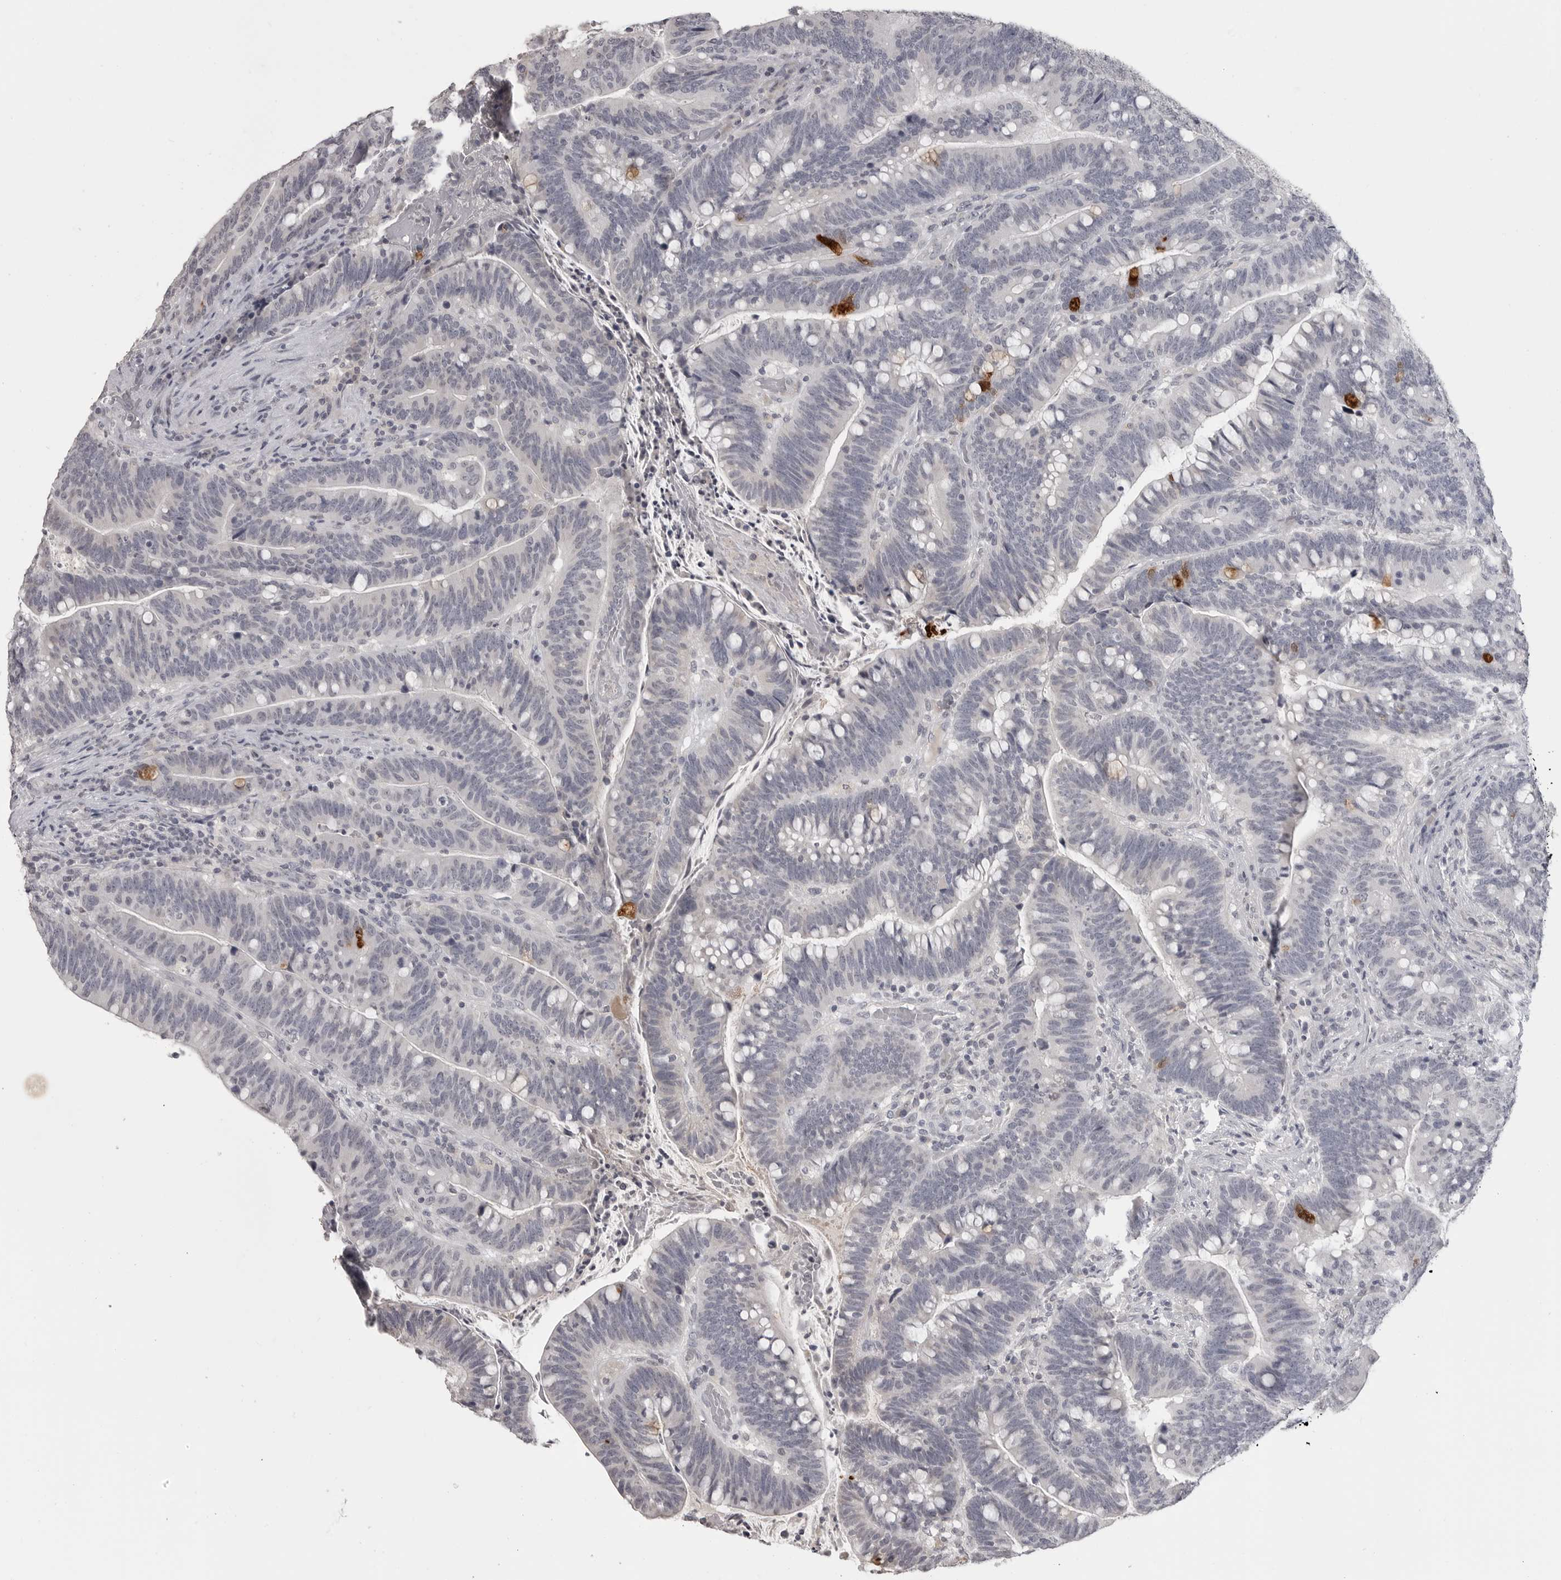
{"staining": {"intensity": "strong", "quantity": "<25%", "location": "cytoplasmic/membranous"}, "tissue": "colorectal cancer", "cell_type": "Tumor cells", "image_type": "cancer", "snomed": [{"axis": "morphology", "description": "Adenocarcinoma, NOS"}, {"axis": "topography", "description": "Colon"}], "caption": "Immunohistochemical staining of human colorectal cancer (adenocarcinoma) reveals medium levels of strong cytoplasmic/membranous protein positivity in about <25% of tumor cells.", "gene": "PRSS1", "patient": {"sex": "female", "age": 66}}